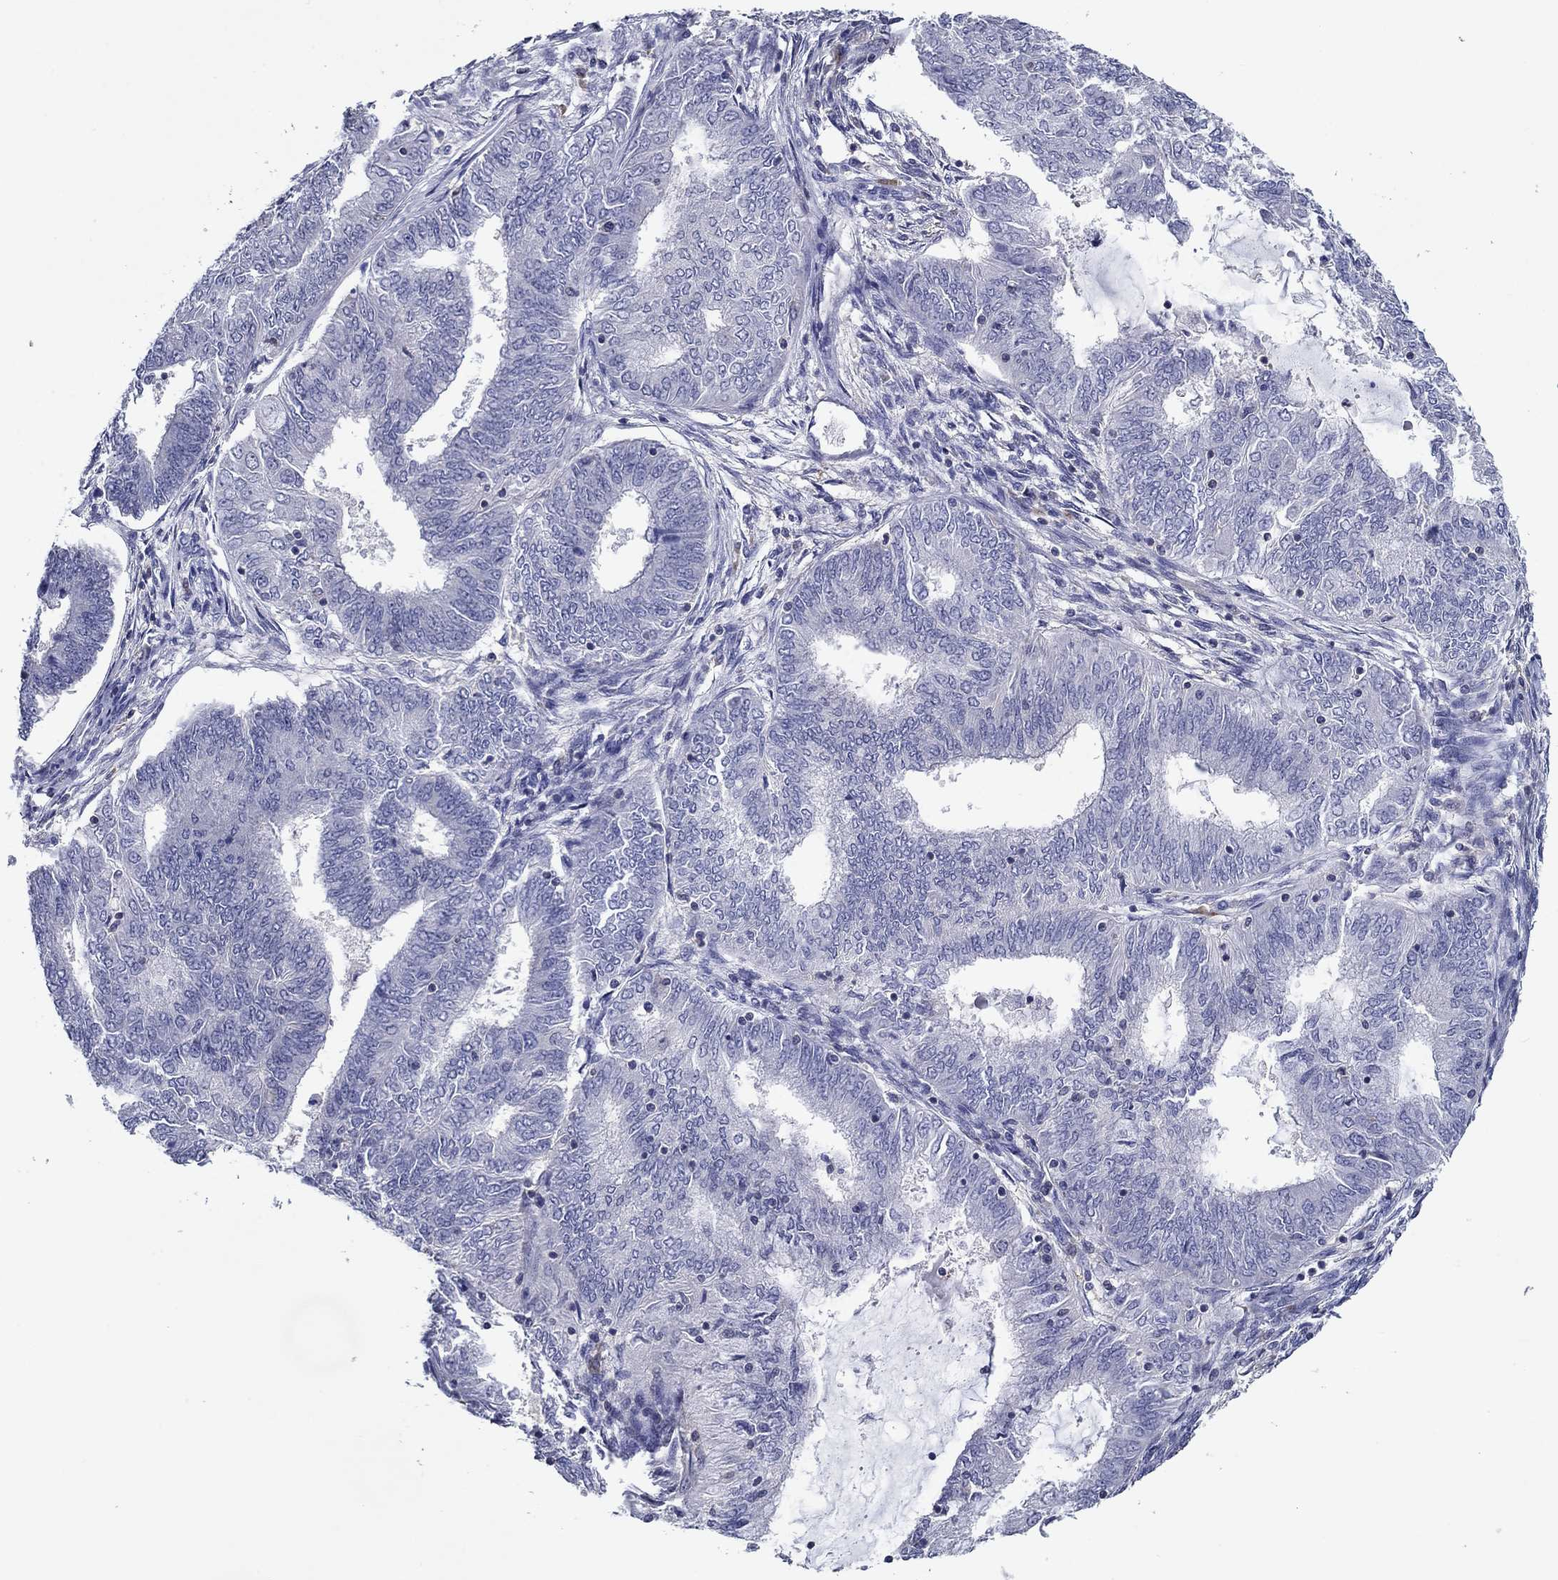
{"staining": {"intensity": "negative", "quantity": "none", "location": "none"}, "tissue": "endometrial cancer", "cell_type": "Tumor cells", "image_type": "cancer", "snomed": [{"axis": "morphology", "description": "Adenocarcinoma, NOS"}, {"axis": "topography", "description": "Endometrium"}], "caption": "Human endometrial adenocarcinoma stained for a protein using immunohistochemistry (IHC) exhibits no expression in tumor cells.", "gene": "POU2F2", "patient": {"sex": "female", "age": 62}}